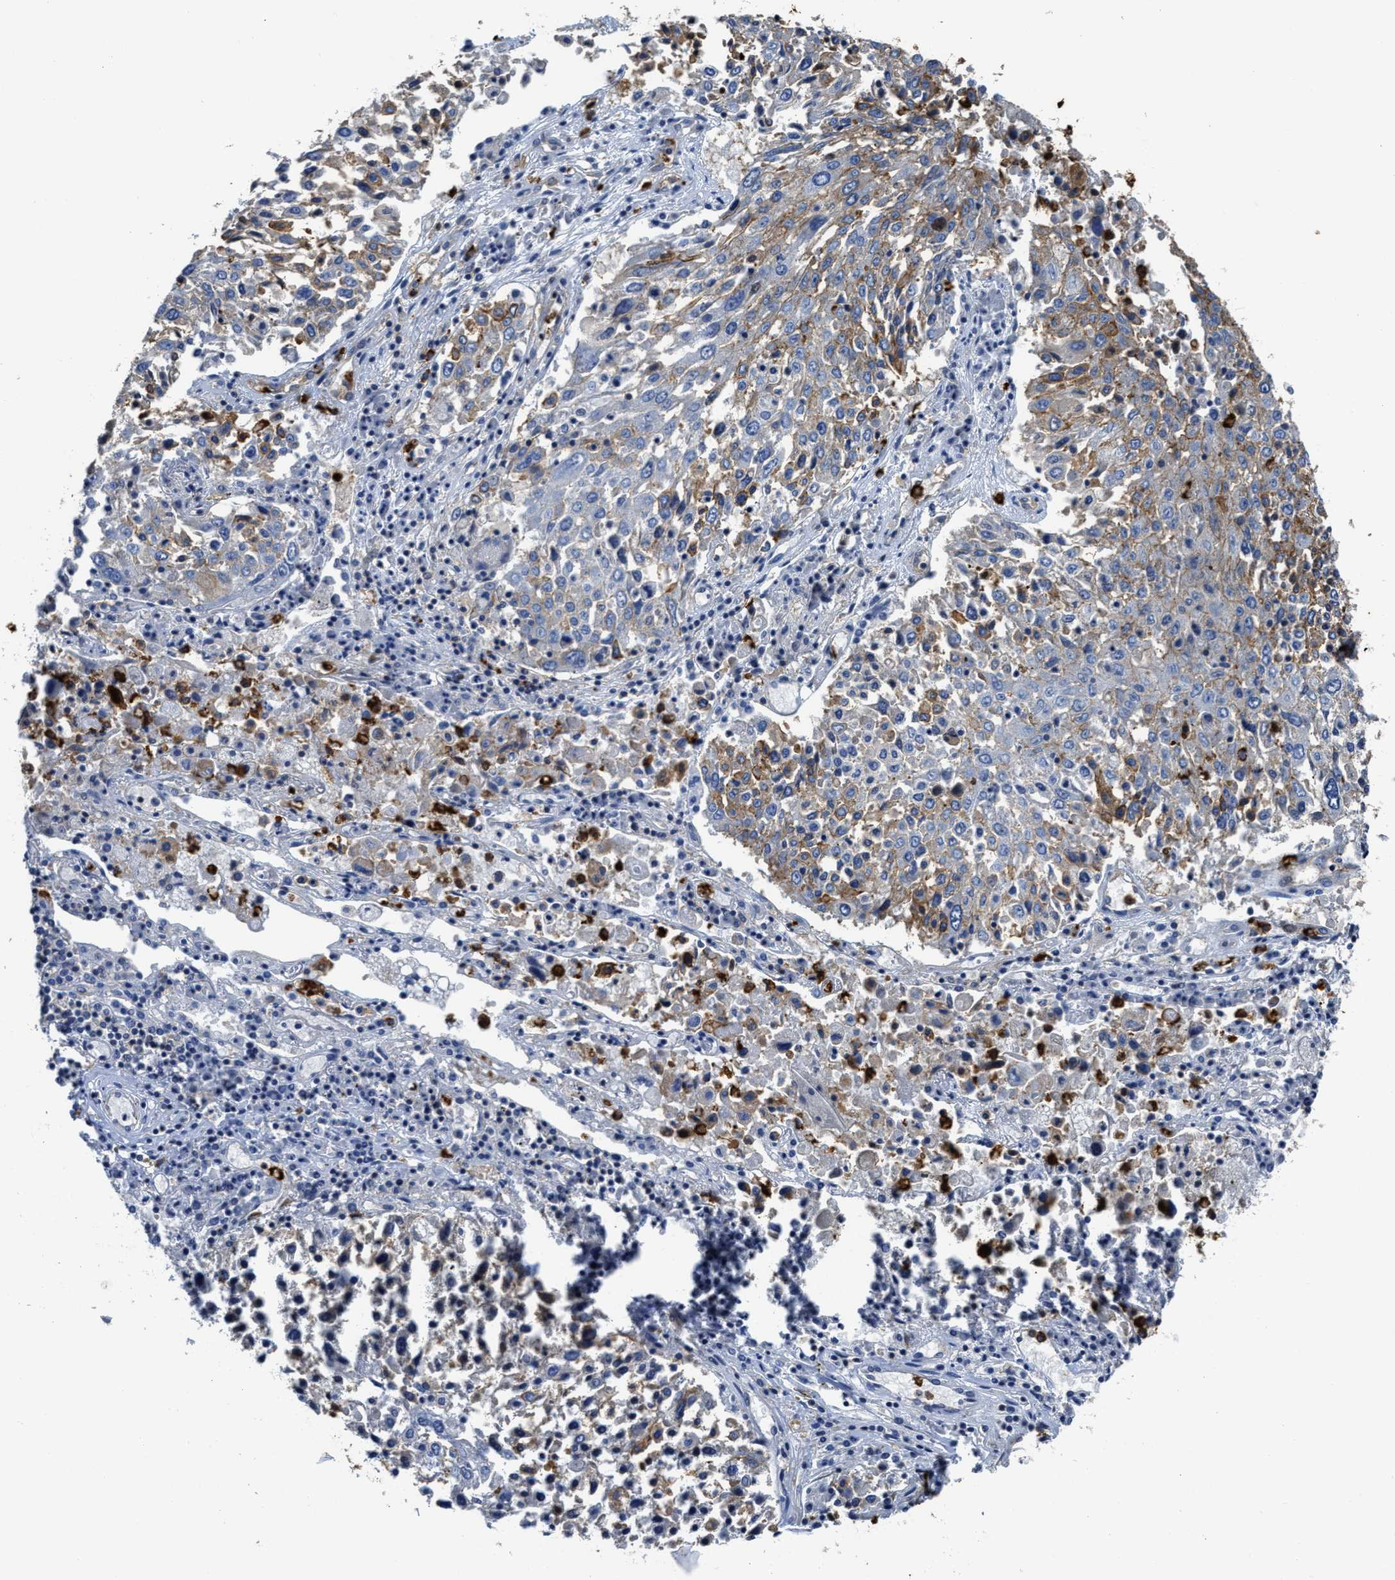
{"staining": {"intensity": "moderate", "quantity": "<25%", "location": "cytoplasmic/membranous"}, "tissue": "lung cancer", "cell_type": "Tumor cells", "image_type": "cancer", "snomed": [{"axis": "morphology", "description": "Squamous cell carcinoma, NOS"}, {"axis": "topography", "description": "Lung"}], "caption": "There is low levels of moderate cytoplasmic/membranous positivity in tumor cells of squamous cell carcinoma (lung), as demonstrated by immunohistochemical staining (brown color).", "gene": "TRAF6", "patient": {"sex": "male", "age": 65}}